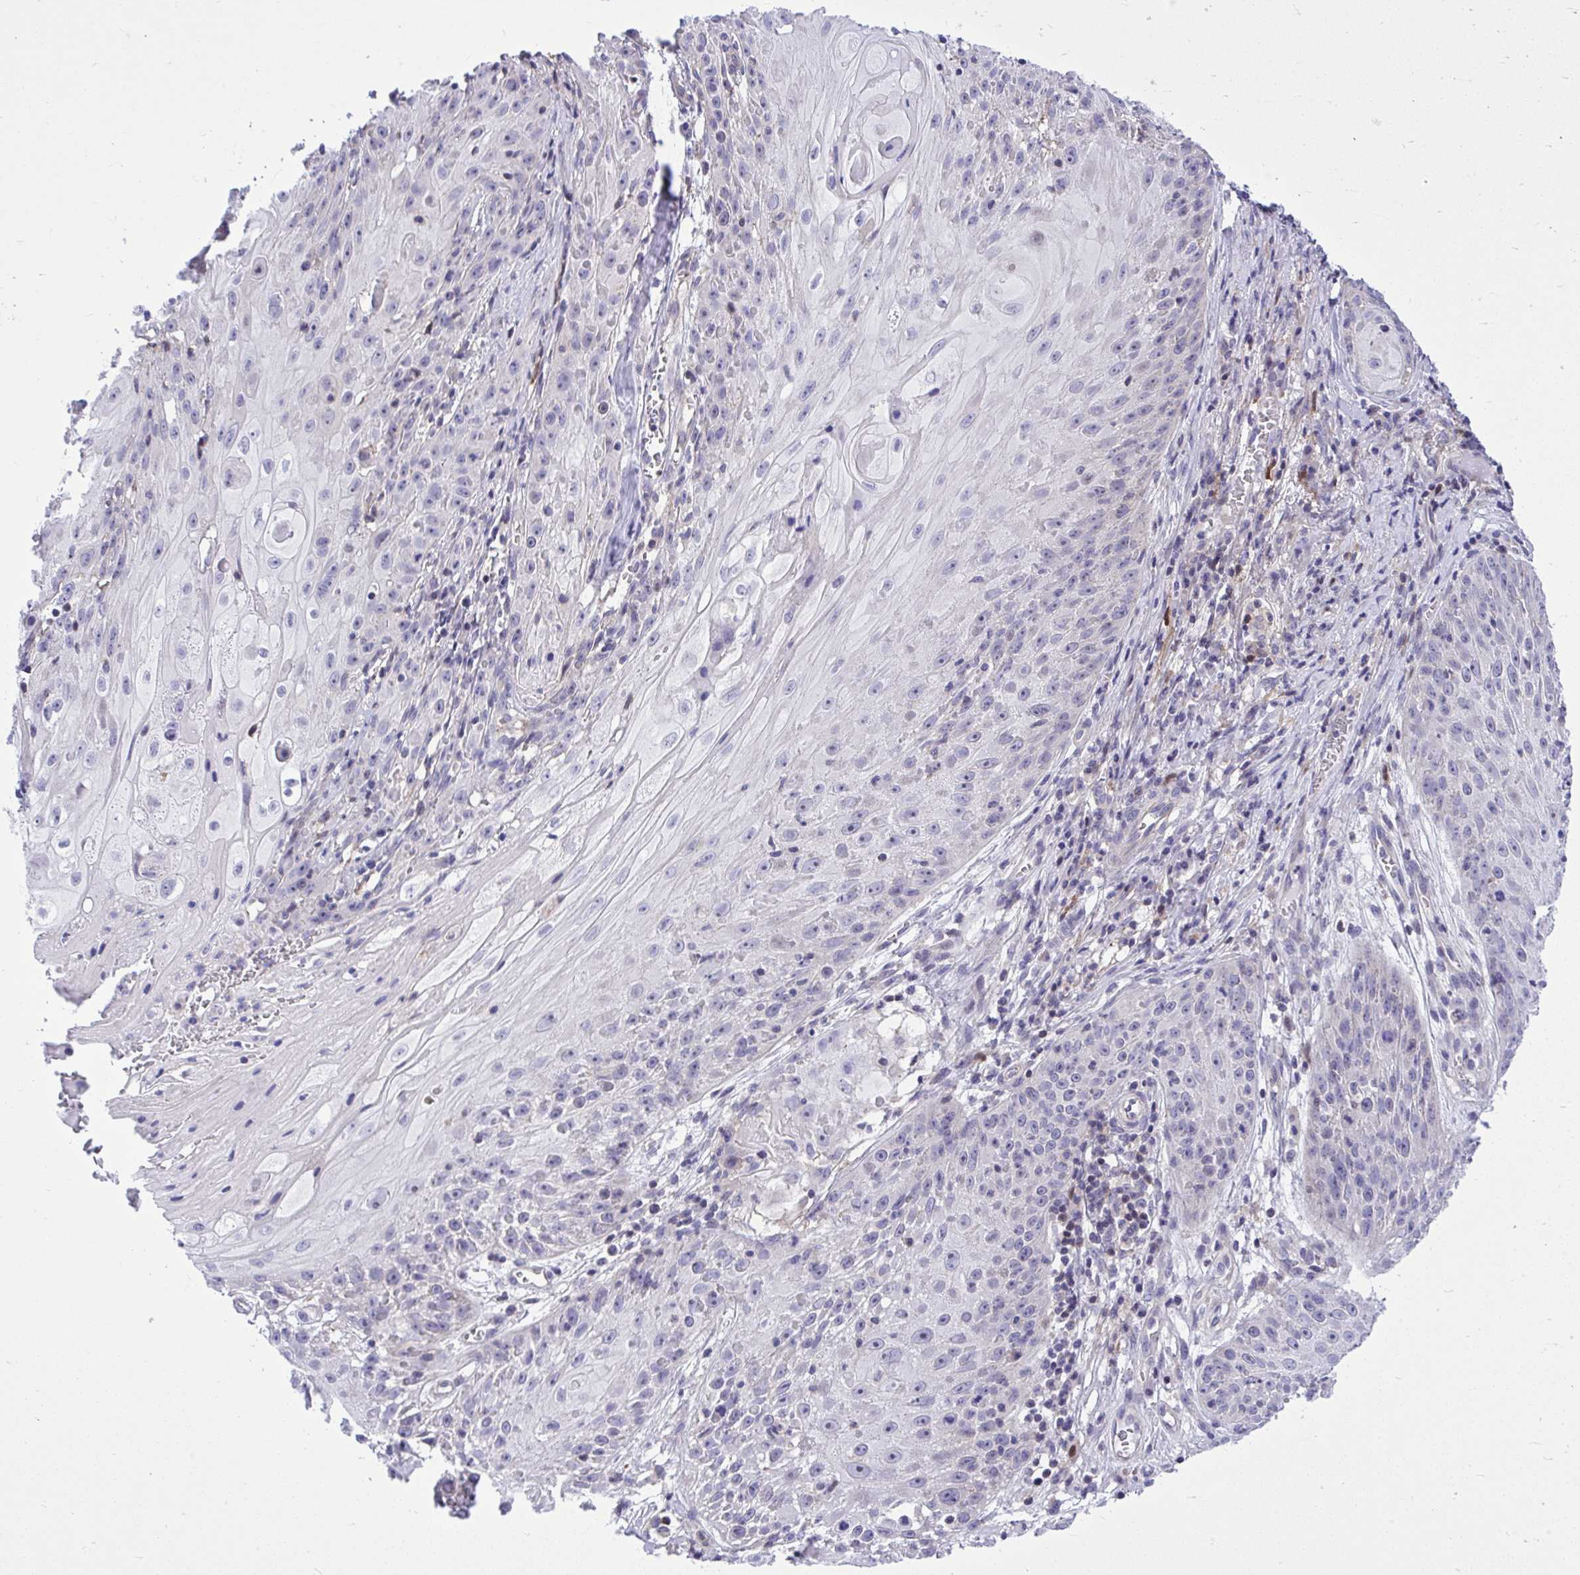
{"staining": {"intensity": "negative", "quantity": "none", "location": "none"}, "tissue": "skin cancer", "cell_type": "Tumor cells", "image_type": "cancer", "snomed": [{"axis": "morphology", "description": "Squamous cell carcinoma, NOS"}, {"axis": "topography", "description": "Skin"}, {"axis": "topography", "description": "Vulva"}], "caption": "A high-resolution histopathology image shows immunohistochemistry staining of skin cancer (squamous cell carcinoma), which shows no significant expression in tumor cells. (IHC, brightfield microscopy, high magnification).", "gene": "GRK4", "patient": {"sex": "female", "age": 76}}